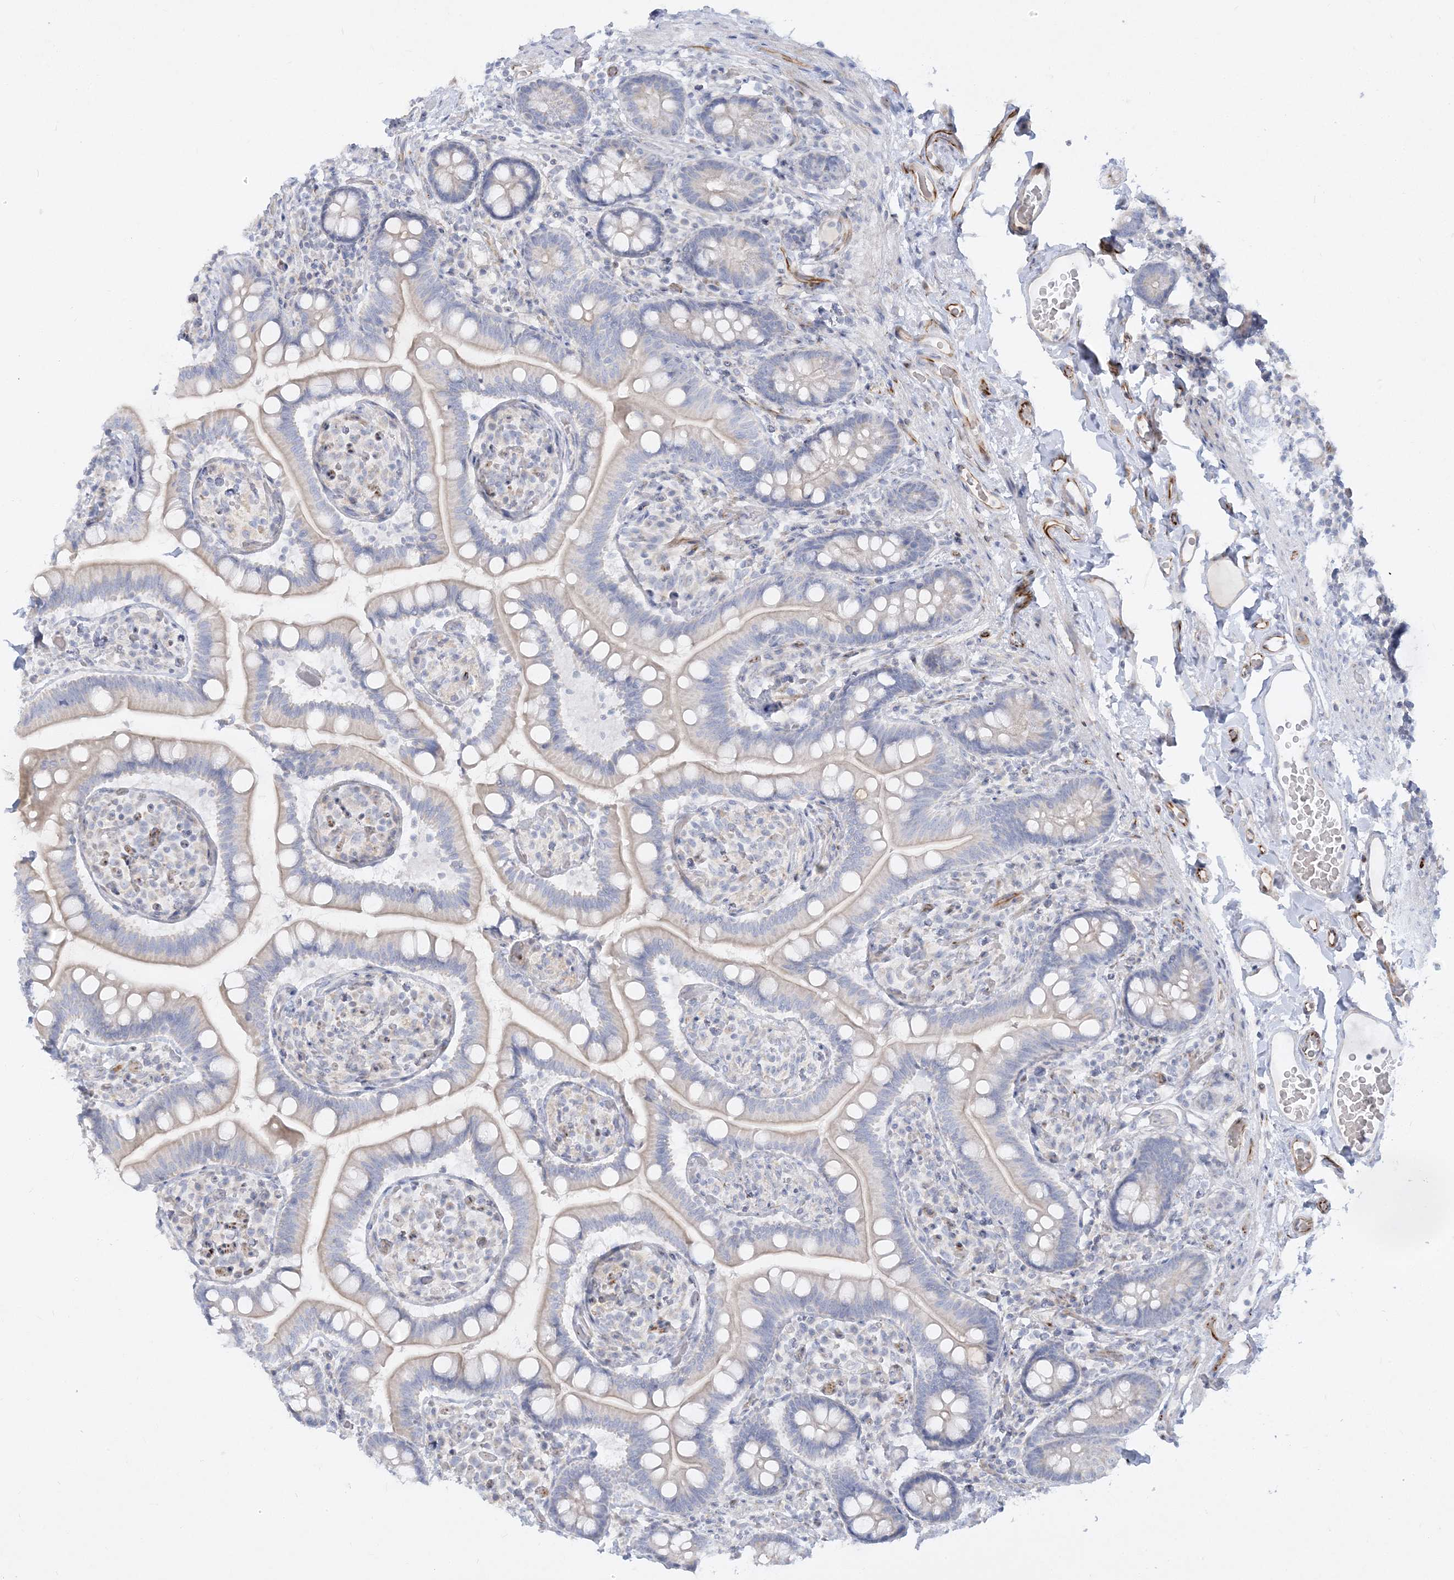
{"staining": {"intensity": "strong", "quantity": "<25%", "location": "cytoplasmic/membranous"}, "tissue": "small intestine", "cell_type": "Glandular cells", "image_type": "normal", "snomed": [{"axis": "morphology", "description": "Normal tissue, NOS"}, {"axis": "topography", "description": "Small intestine"}], "caption": "Small intestine stained for a protein displays strong cytoplasmic/membranous positivity in glandular cells. The staining was performed using DAB, with brown indicating positive protein expression. Nuclei are stained blue with hematoxylin.", "gene": "GPAT2", "patient": {"sex": "female", "age": 64}}